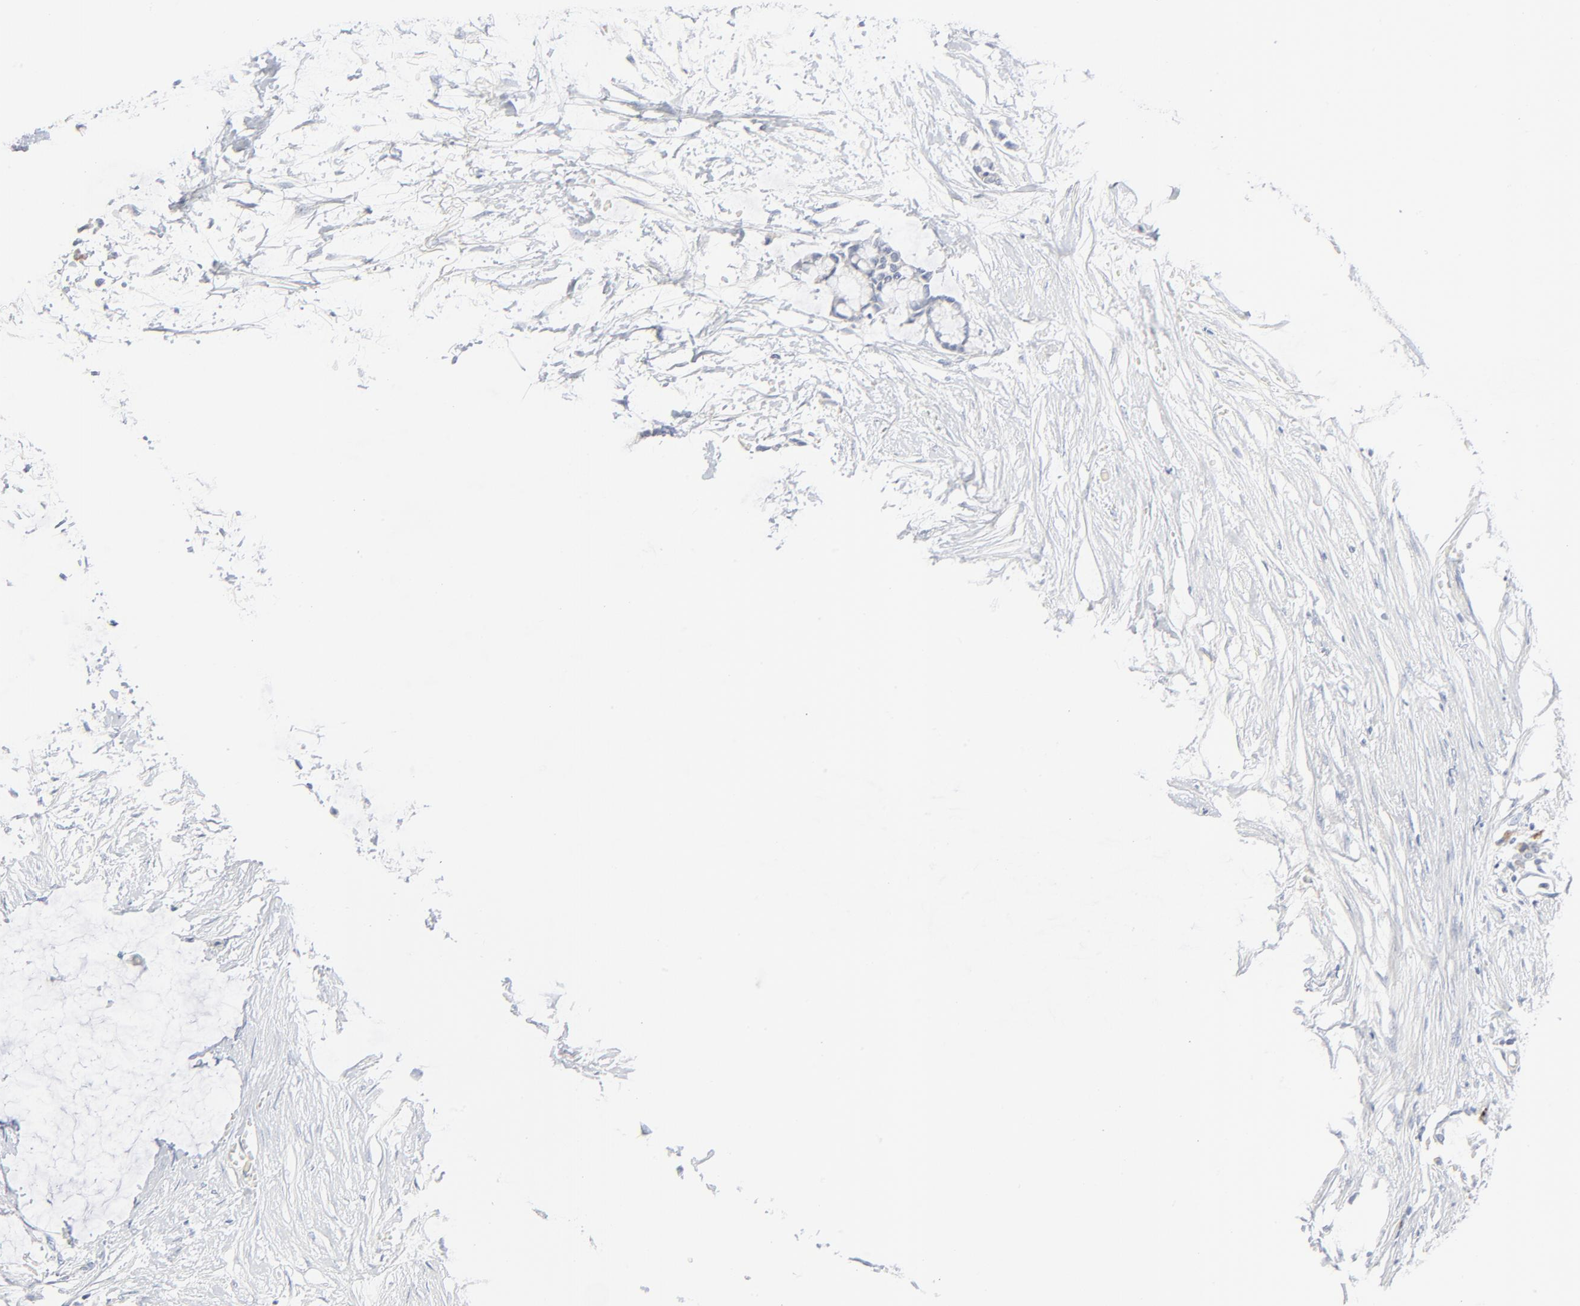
{"staining": {"intensity": "negative", "quantity": "none", "location": "none"}, "tissue": "colorectal cancer", "cell_type": "Tumor cells", "image_type": "cancer", "snomed": [{"axis": "morphology", "description": "Normal tissue, NOS"}, {"axis": "morphology", "description": "Adenocarcinoma, NOS"}, {"axis": "topography", "description": "Colon"}, {"axis": "topography", "description": "Peripheral nerve tissue"}], "caption": "An immunohistochemistry (IHC) photomicrograph of colorectal cancer is shown. There is no staining in tumor cells of colorectal cancer.", "gene": "GZMB", "patient": {"sex": "male", "age": 14}}